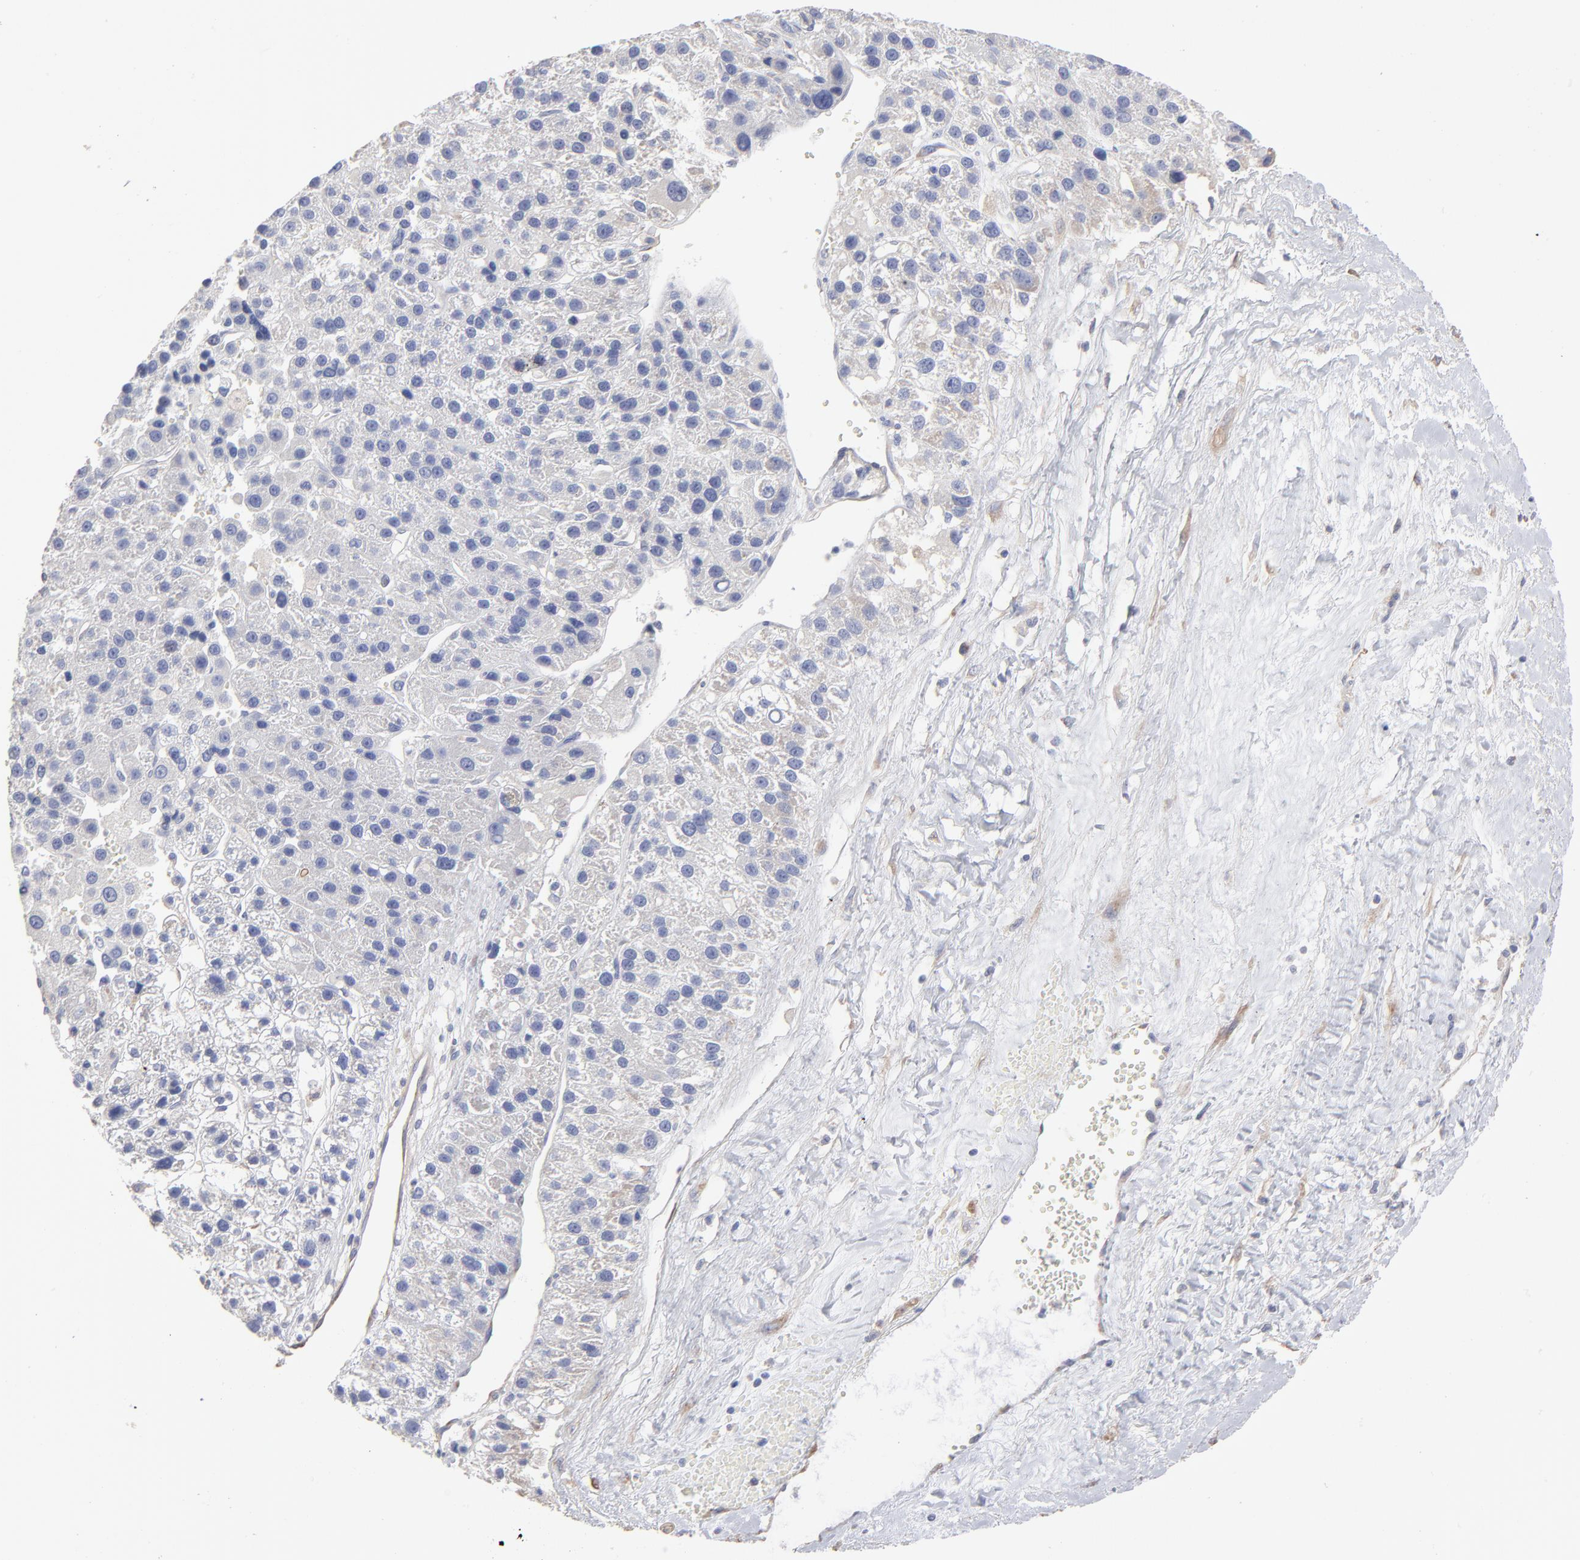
{"staining": {"intensity": "weak", "quantity": "<25%", "location": "cytoplasmic/membranous"}, "tissue": "liver cancer", "cell_type": "Tumor cells", "image_type": "cancer", "snomed": [{"axis": "morphology", "description": "Carcinoma, Hepatocellular, NOS"}, {"axis": "topography", "description": "Liver"}], "caption": "This histopathology image is of liver hepatocellular carcinoma stained with immunohistochemistry to label a protein in brown with the nuclei are counter-stained blue. There is no expression in tumor cells.", "gene": "RPL3", "patient": {"sex": "female", "age": 85}}